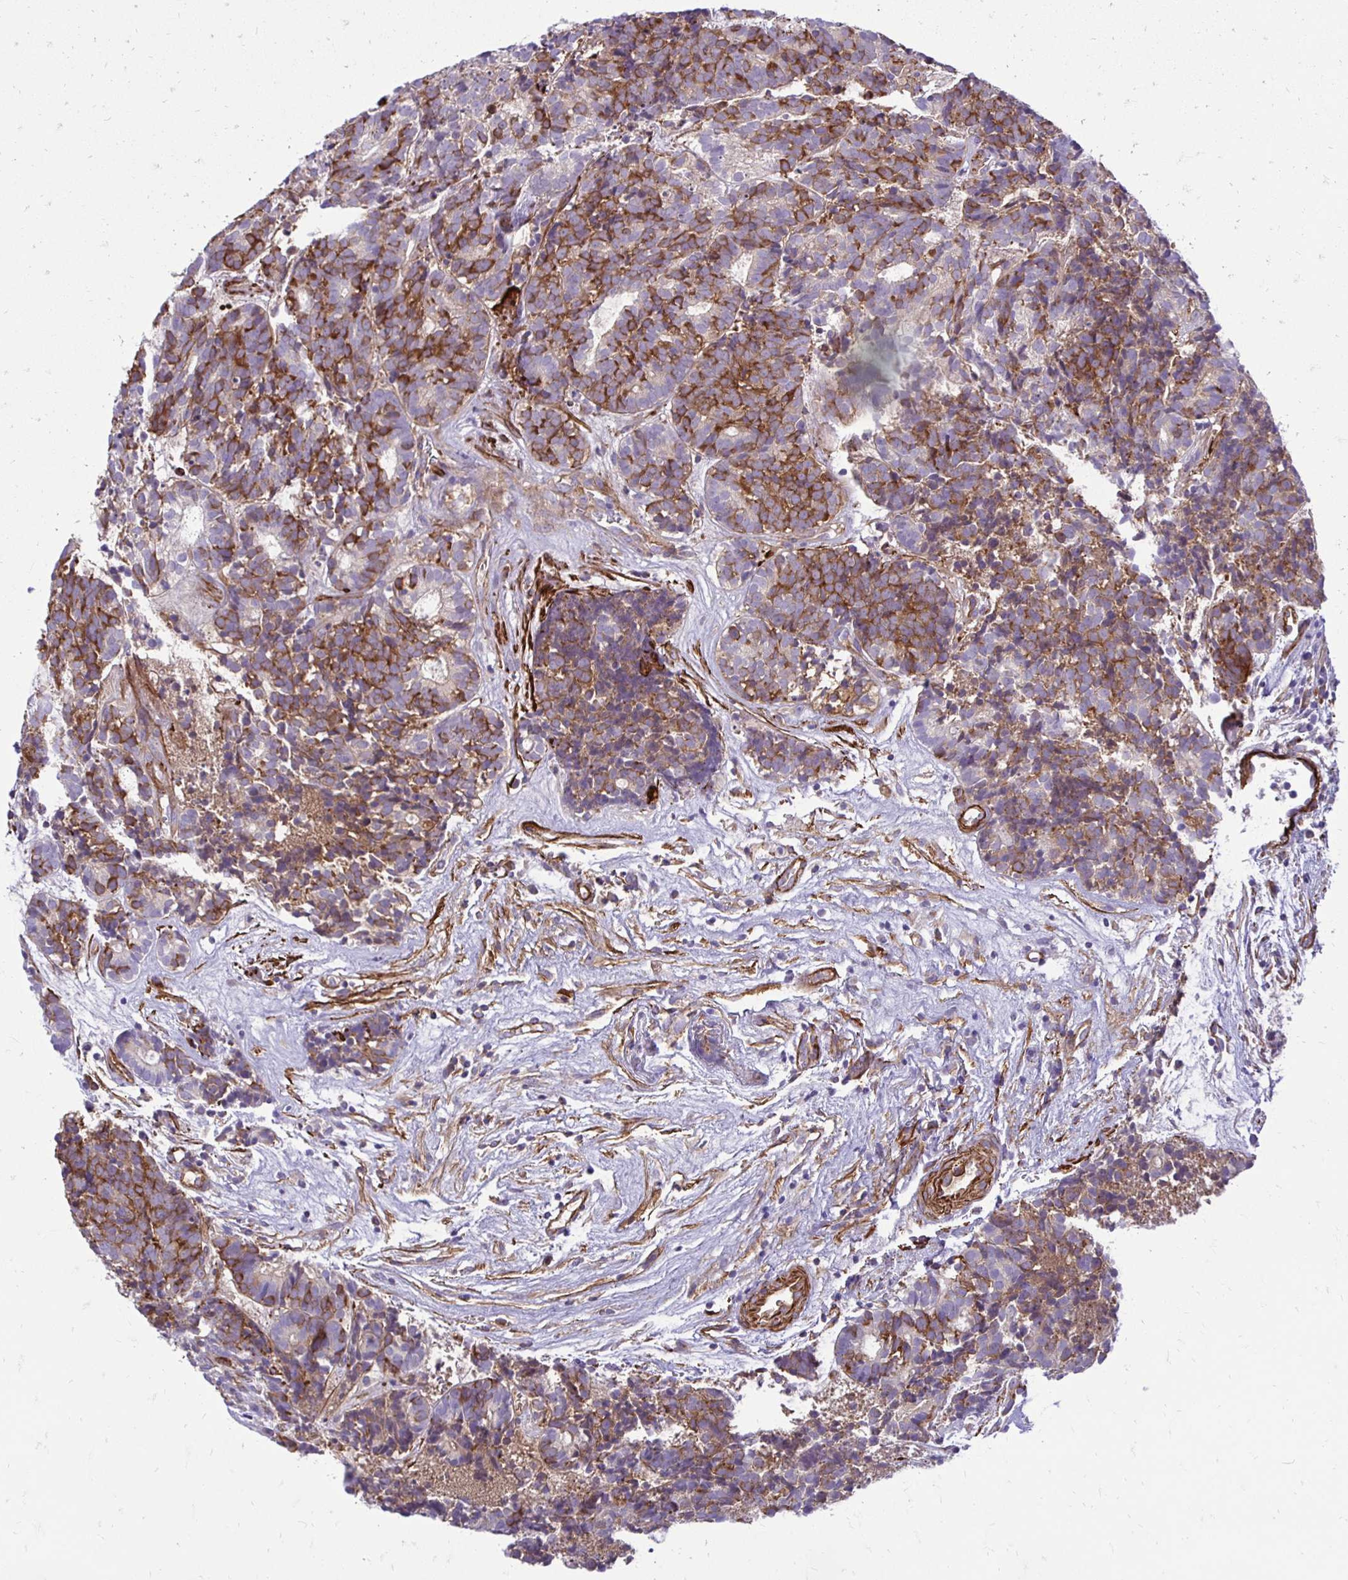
{"staining": {"intensity": "moderate", "quantity": "25%-75%", "location": "cytoplasmic/membranous"}, "tissue": "head and neck cancer", "cell_type": "Tumor cells", "image_type": "cancer", "snomed": [{"axis": "morphology", "description": "Adenocarcinoma, NOS"}, {"axis": "topography", "description": "Head-Neck"}], "caption": "Head and neck adenocarcinoma stained with a protein marker exhibits moderate staining in tumor cells.", "gene": "CTPS1", "patient": {"sex": "female", "age": 81}}